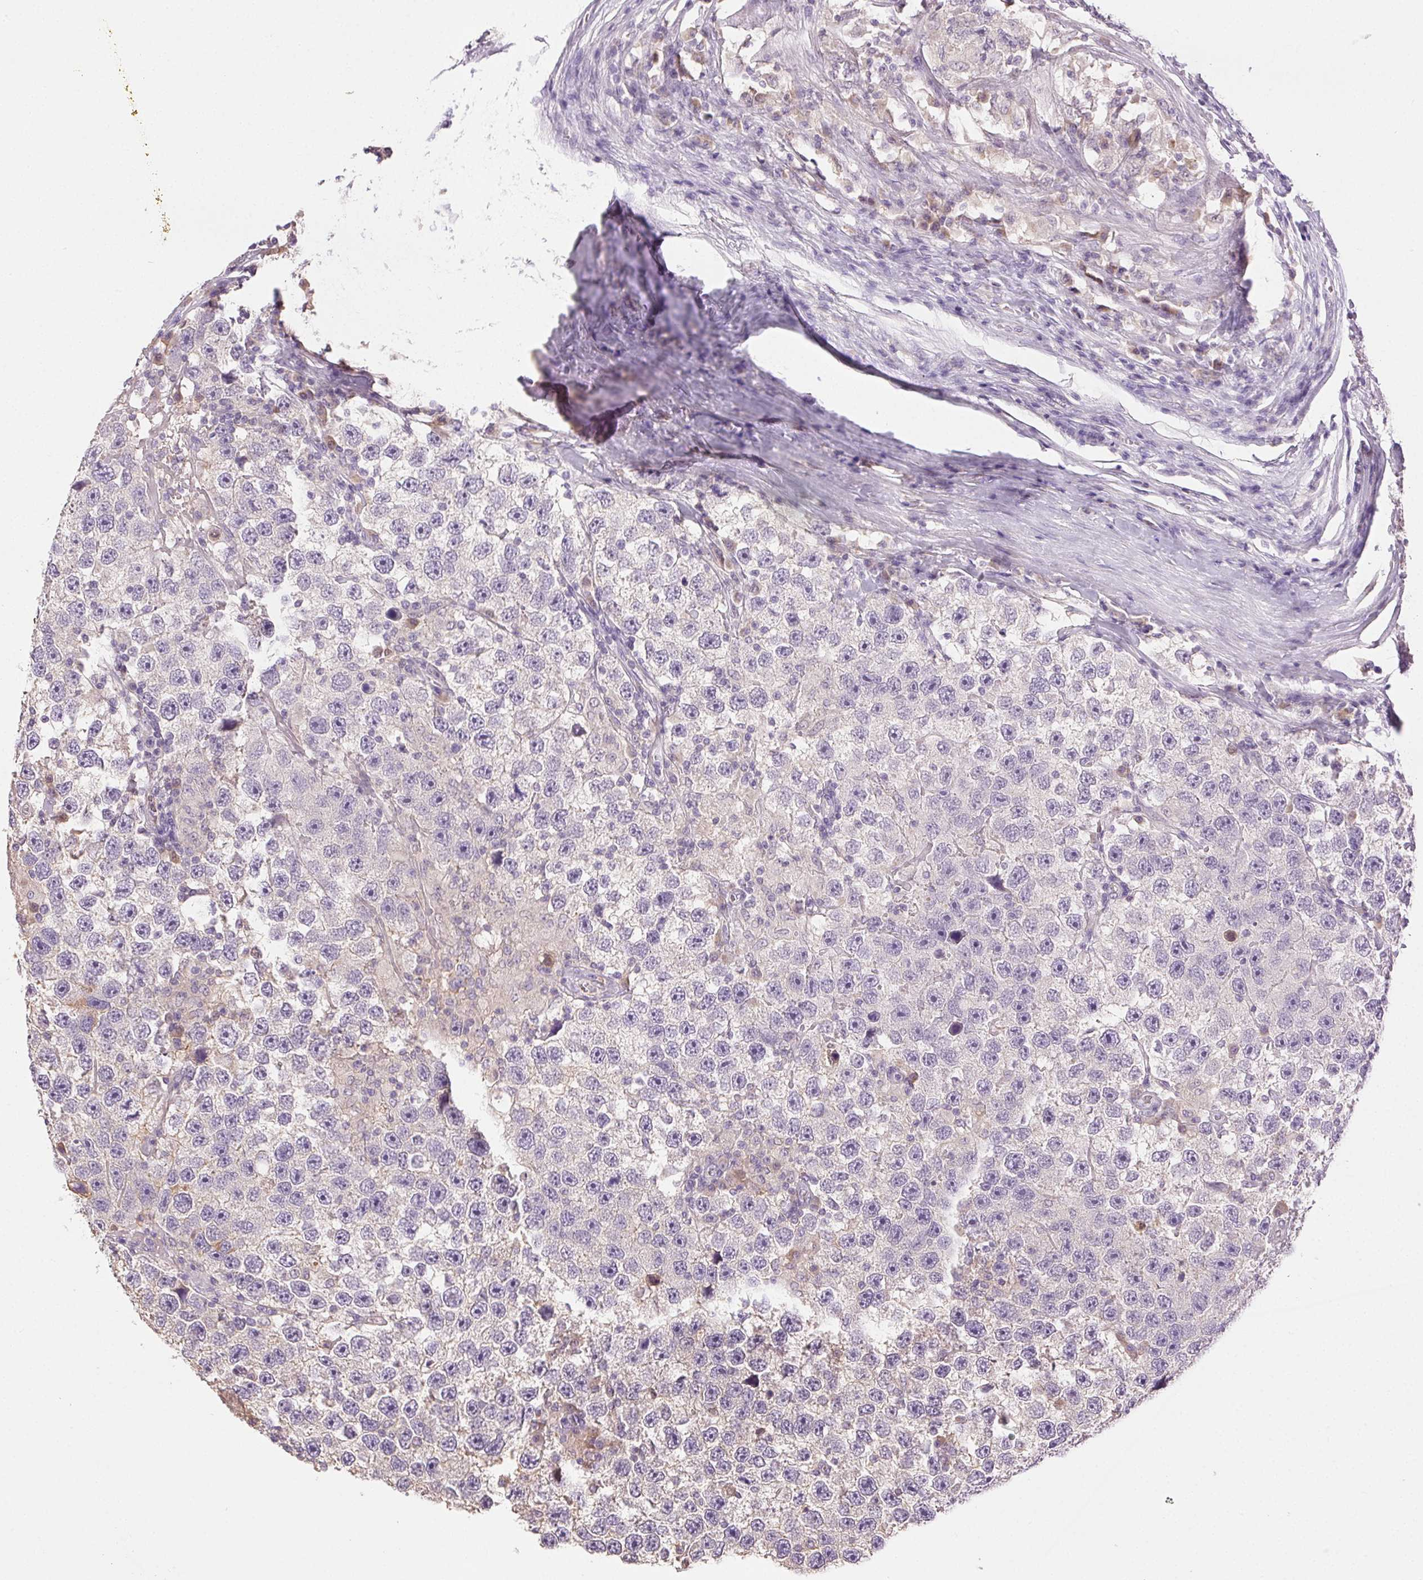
{"staining": {"intensity": "negative", "quantity": "none", "location": "none"}, "tissue": "testis cancer", "cell_type": "Tumor cells", "image_type": "cancer", "snomed": [{"axis": "morphology", "description": "Seminoma, NOS"}, {"axis": "topography", "description": "Testis"}], "caption": "The histopathology image demonstrates no staining of tumor cells in testis seminoma.", "gene": "BPIFB2", "patient": {"sex": "male", "age": 26}}